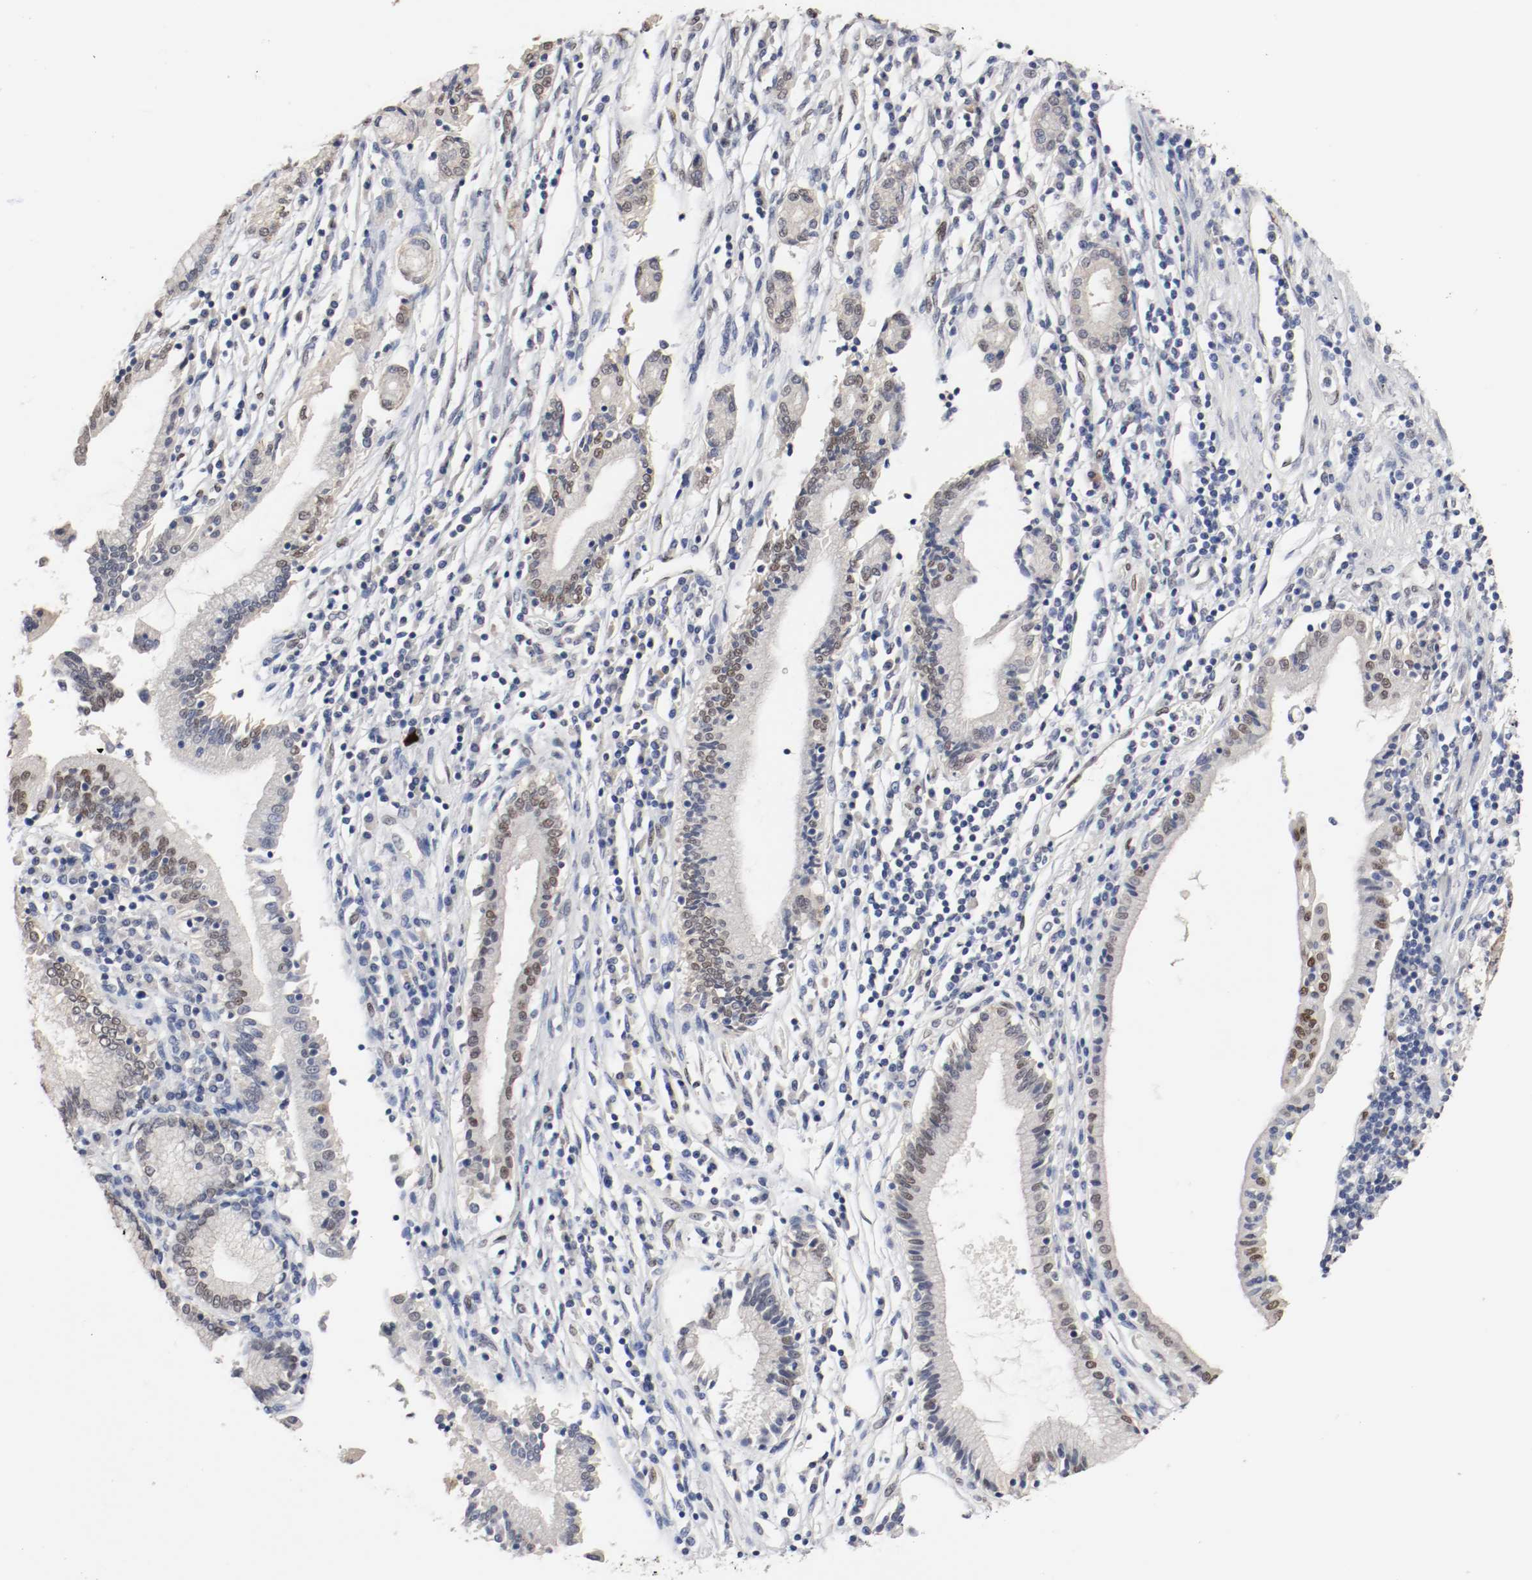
{"staining": {"intensity": "moderate", "quantity": "25%-75%", "location": "cytoplasmic/membranous,nuclear"}, "tissue": "pancreatic cancer", "cell_type": "Tumor cells", "image_type": "cancer", "snomed": [{"axis": "morphology", "description": "Adenocarcinoma, NOS"}, {"axis": "topography", "description": "Pancreas"}], "caption": "Moderate cytoplasmic/membranous and nuclear expression for a protein is appreciated in about 25%-75% of tumor cells of pancreatic cancer using IHC.", "gene": "FOSL2", "patient": {"sex": "female", "age": 48}}